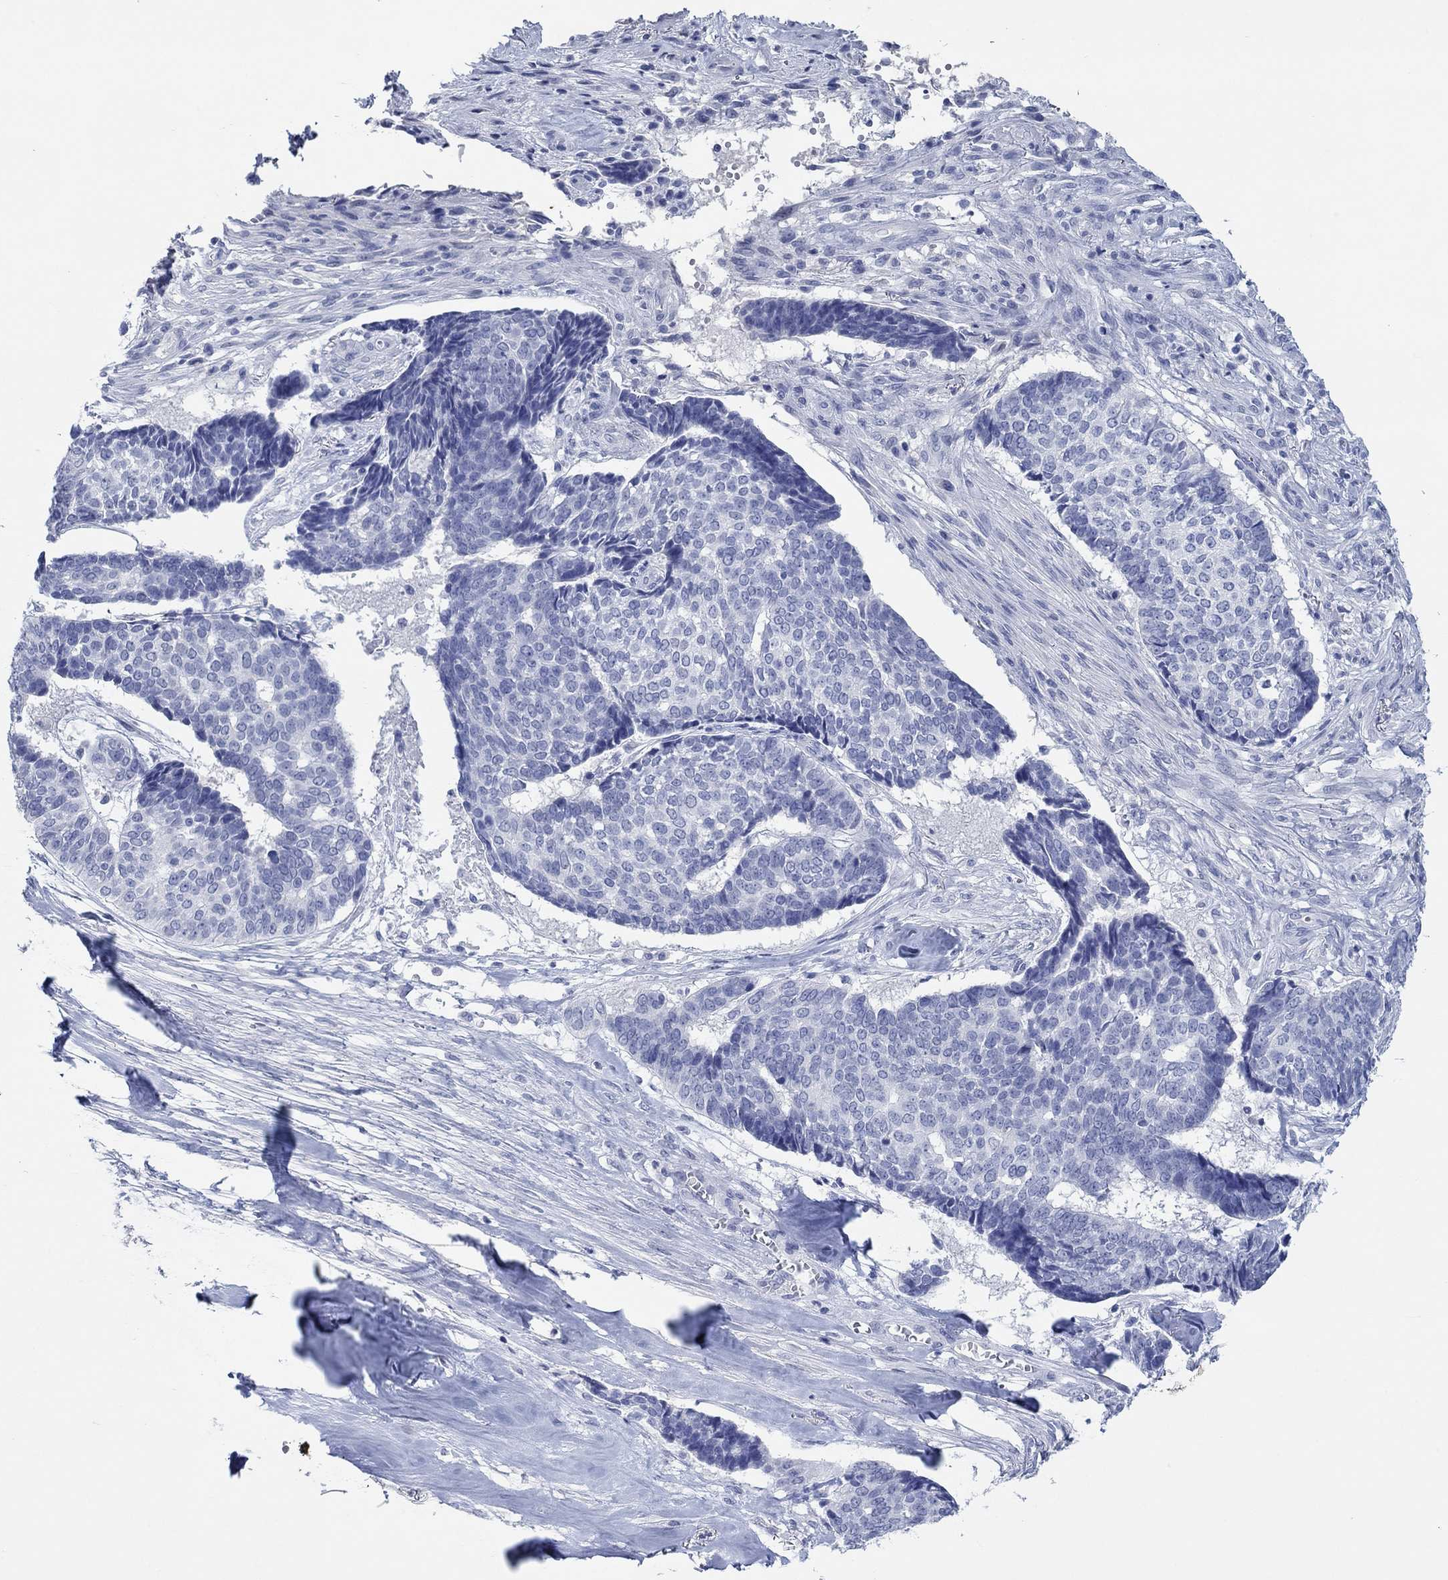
{"staining": {"intensity": "negative", "quantity": "none", "location": "none"}, "tissue": "skin cancer", "cell_type": "Tumor cells", "image_type": "cancer", "snomed": [{"axis": "morphology", "description": "Basal cell carcinoma"}, {"axis": "topography", "description": "Skin"}], "caption": "Immunohistochemistry (IHC) photomicrograph of skin basal cell carcinoma stained for a protein (brown), which shows no positivity in tumor cells.", "gene": "POU5F1", "patient": {"sex": "male", "age": 86}}